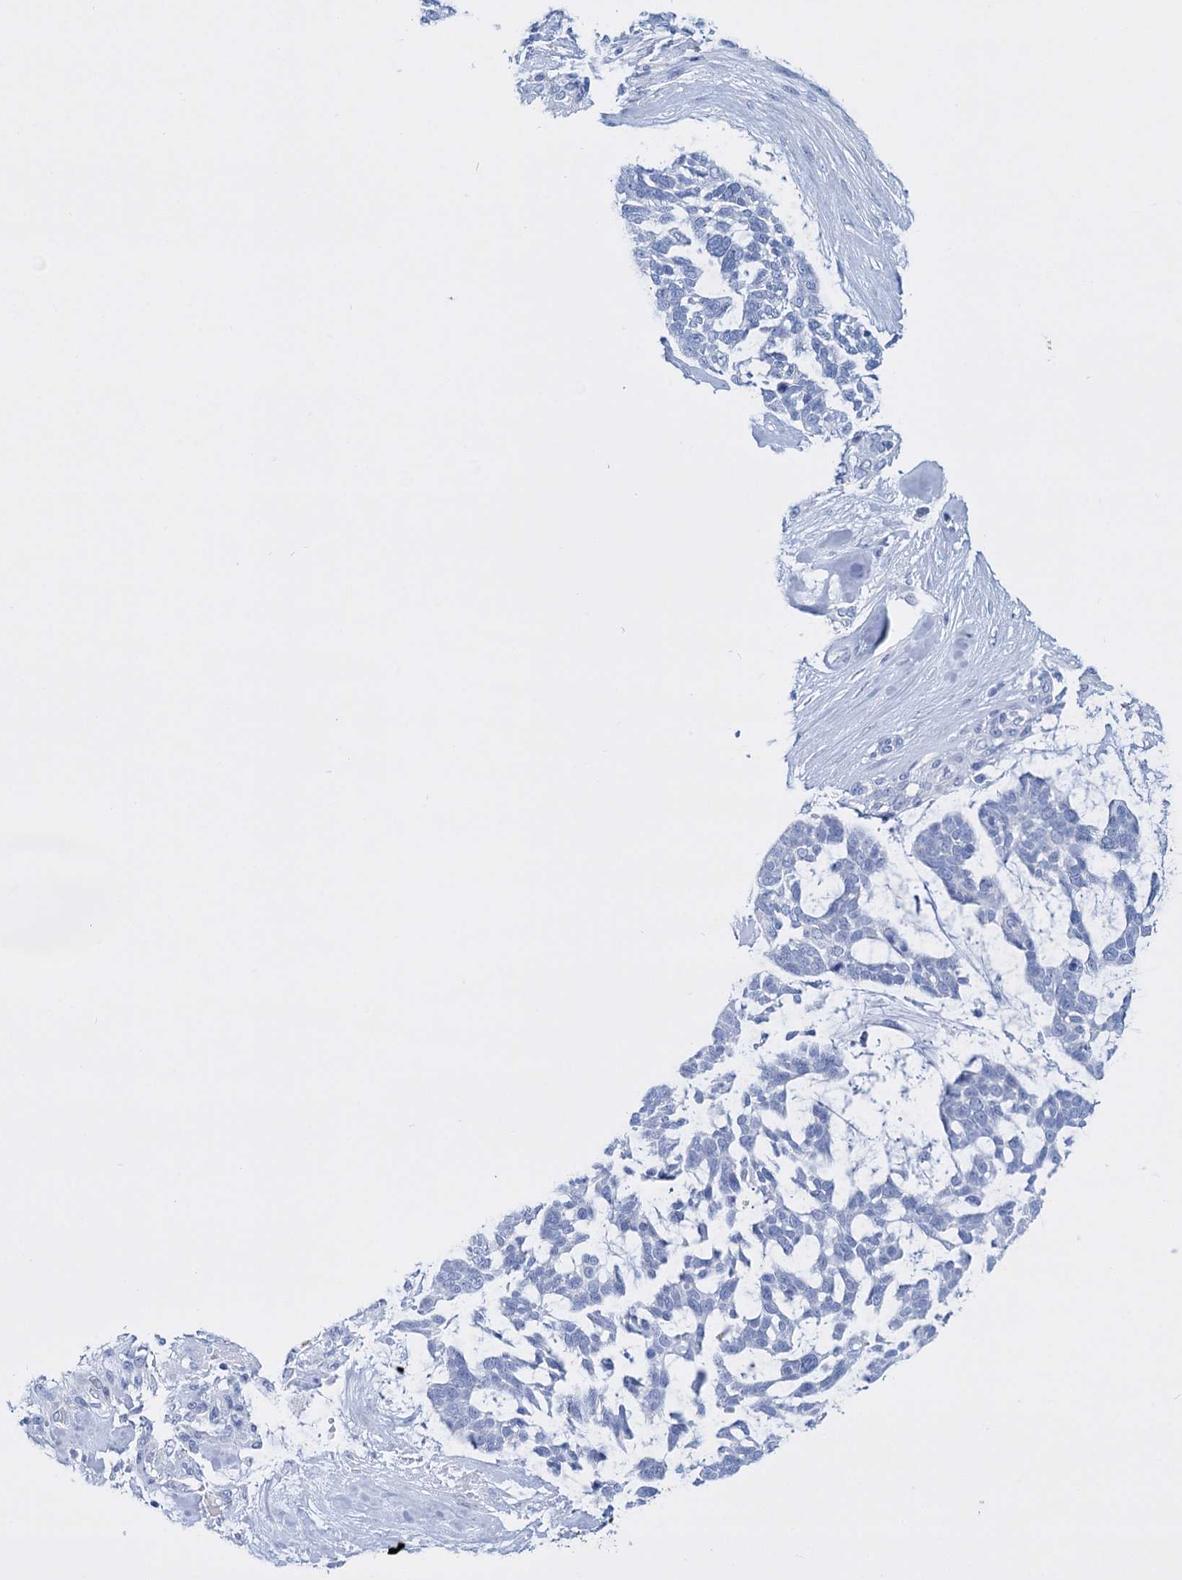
{"staining": {"intensity": "negative", "quantity": "none", "location": "none"}, "tissue": "skin cancer", "cell_type": "Tumor cells", "image_type": "cancer", "snomed": [{"axis": "morphology", "description": "Basal cell carcinoma"}, {"axis": "topography", "description": "Skin"}], "caption": "Tumor cells are negative for protein expression in human skin cancer (basal cell carcinoma).", "gene": "FBXW12", "patient": {"sex": "male", "age": 88}}